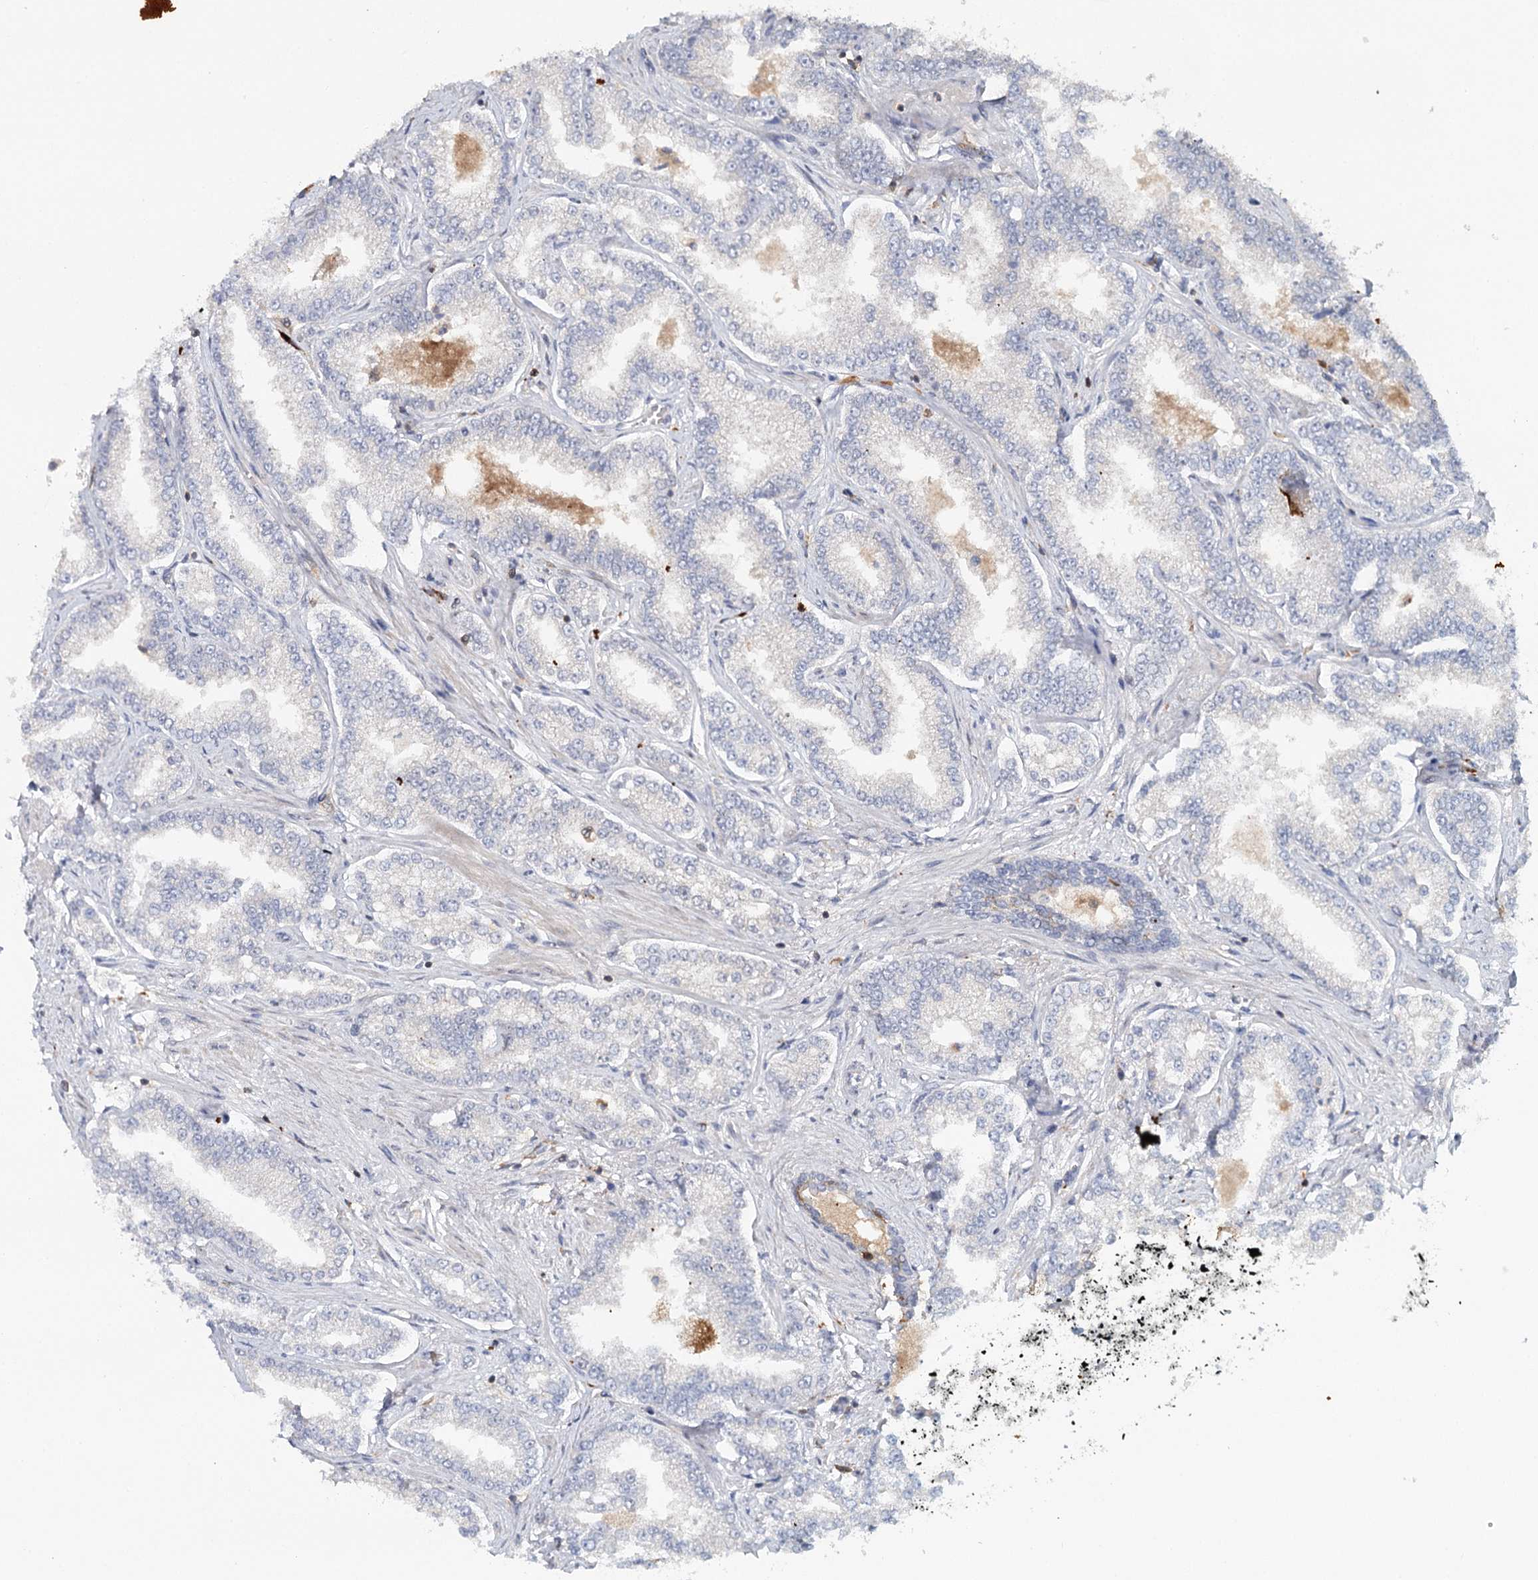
{"staining": {"intensity": "negative", "quantity": "none", "location": "none"}, "tissue": "prostate cancer", "cell_type": "Tumor cells", "image_type": "cancer", "snomed": [{"axis": "morphology", "description": "Normal tissue, NOS"}, {"axis": "morphology", "description": "Adenocarcinoma, High grade"}, {"axis": "topography", "description": "Prostate"}], "caption": "Prostate cancer was stained to show a protein in brown. There is no significant staining in tumor cells. (DAB (3,3'-diaminobenzidine) immunohistochemistry (IHC) visualized using brightfield microscopy, high magnification).", "gene": "SLC41A2", "patient": {"sex": "male", "age": 83}}